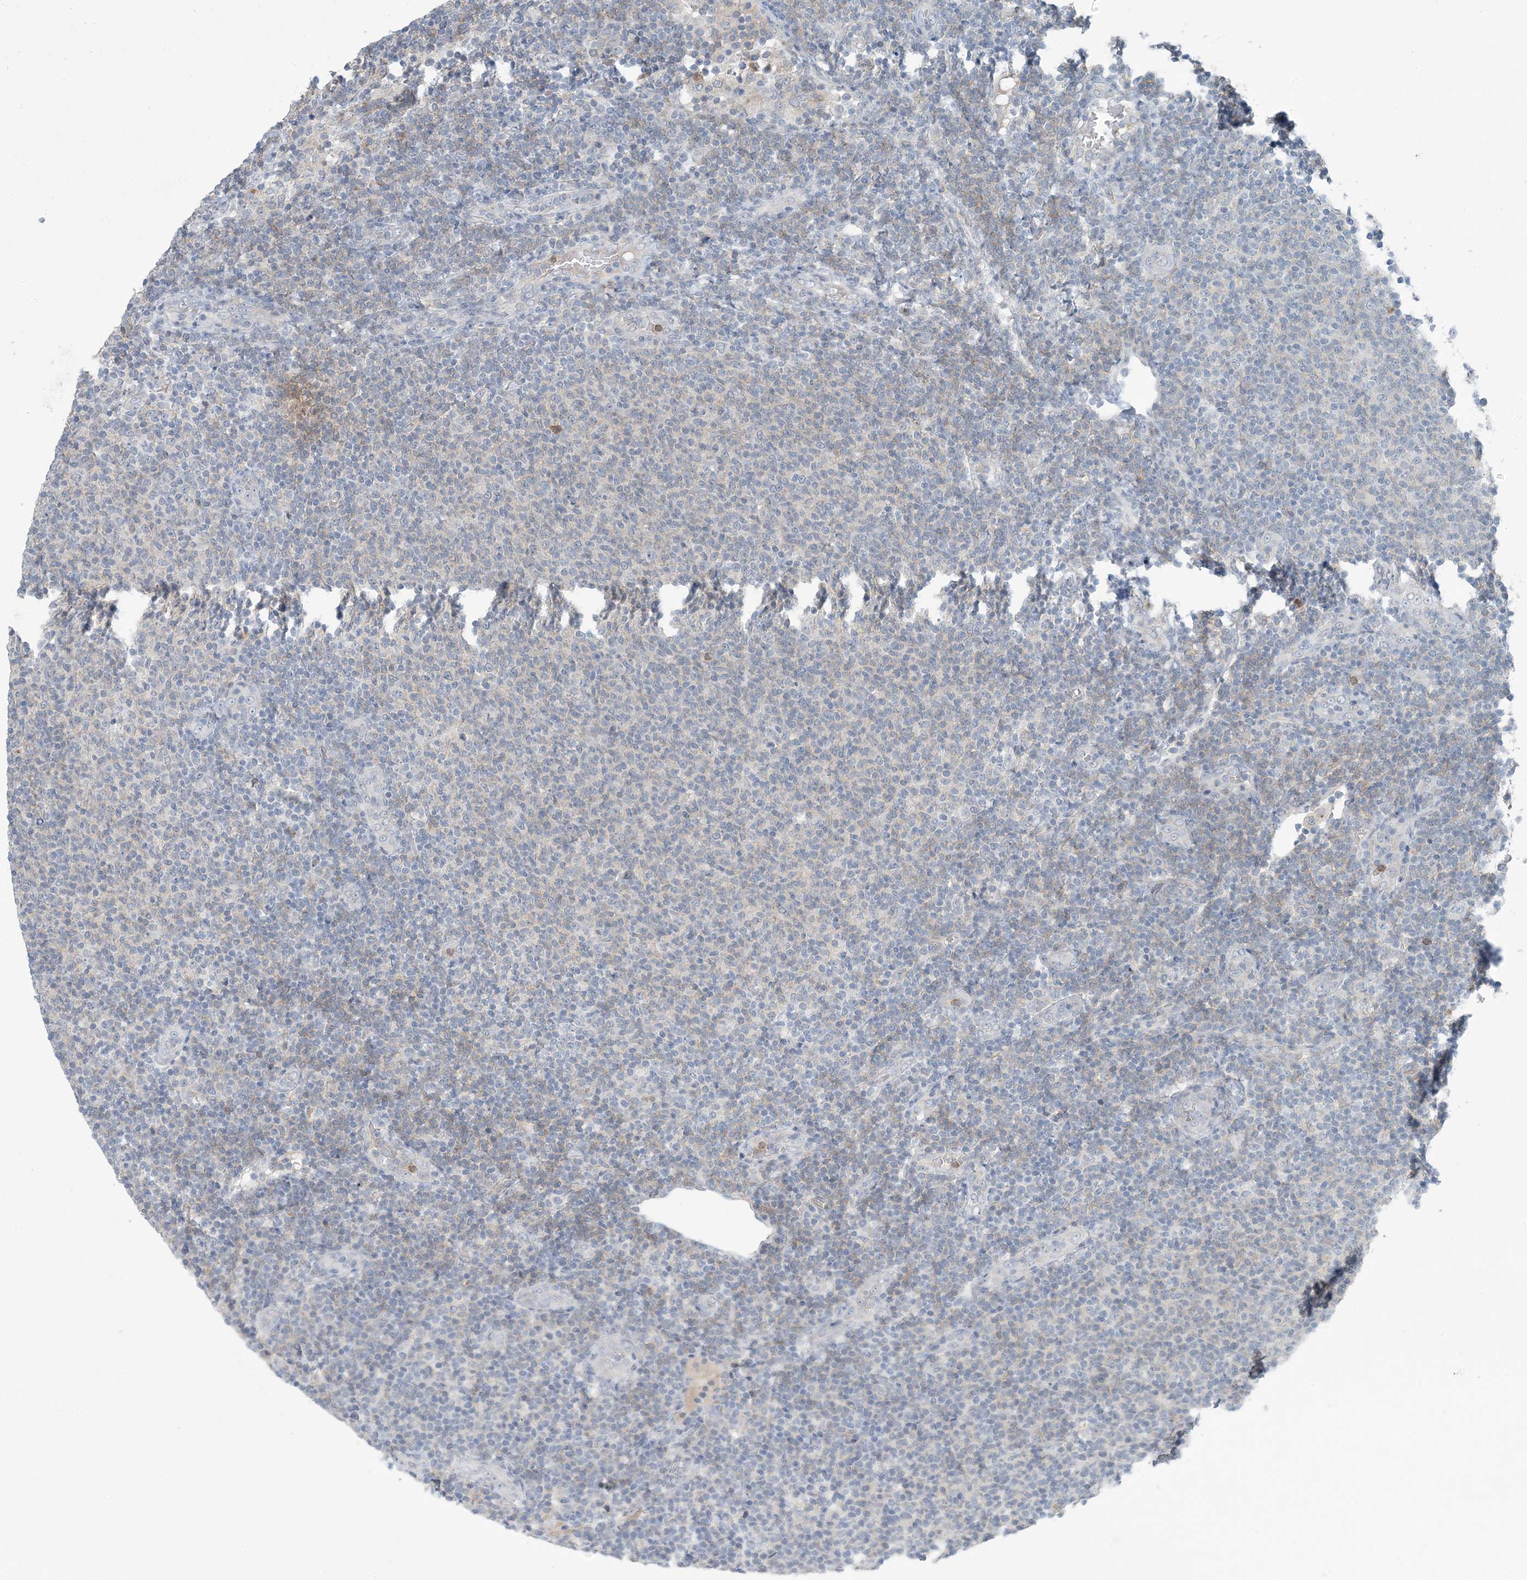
{"staining": {"intensity": "negative", "quantity": "none", "location": "none"}, "tissue": "lymphoma", "cell_type": "Tumor cells", "image_type": "cancer", "snomed": [{"axis": "morphology", "description": "Malignant lymphoma, non-Hodgkin's type, Low grade"}, {"axis": "topography", "description": "Lymph node"}], "caption": "Immunohistochemical staining of low-grade malignant lymphoma, non-Hodgkin's type displays no significant expression in tumor cells. (Brightfield microscopy of DAB immunohistochemistry at high magnification).", "gene": "EPHA4", "patient": {"sex": "male", "age": 66}}